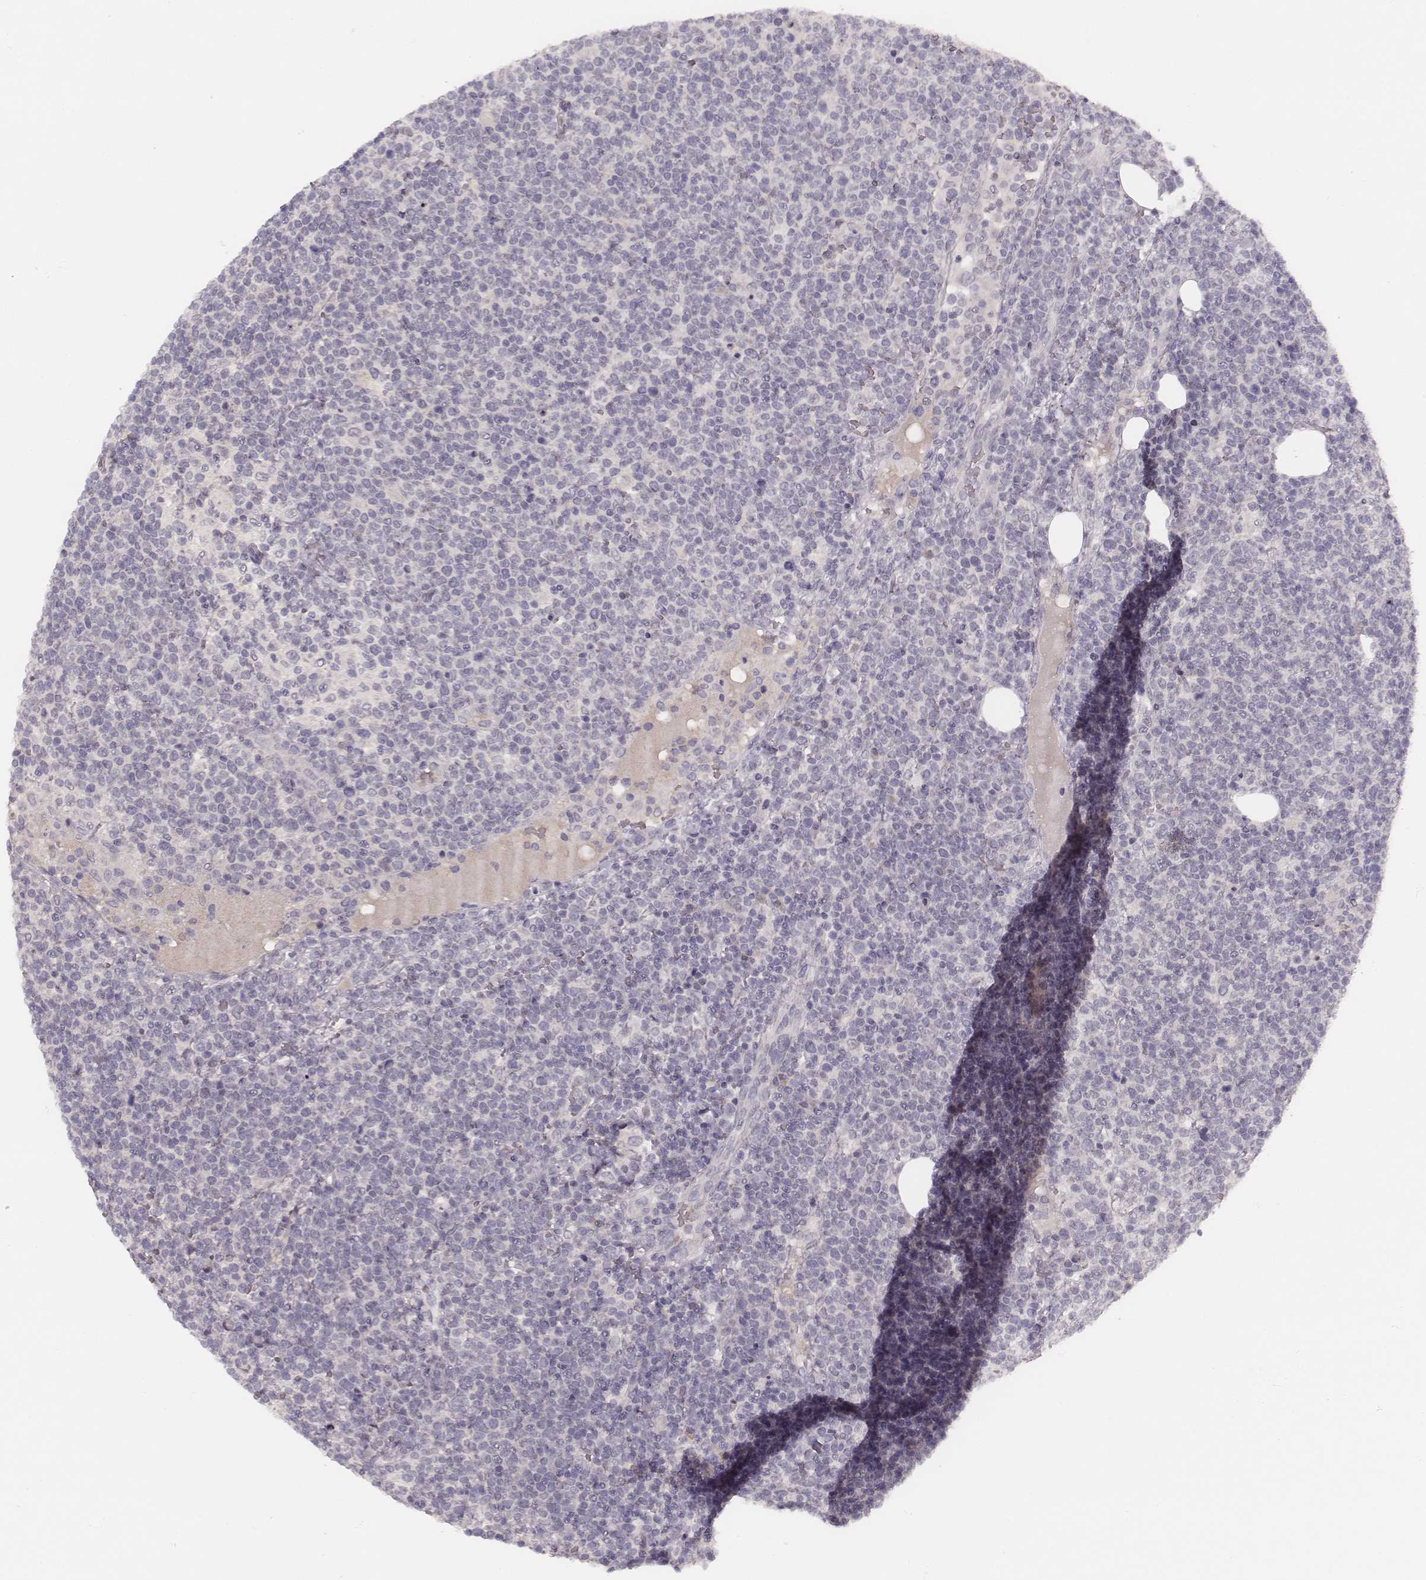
{"staining": {"intensity": "negative", "quantity": "none", "location": "none"}, "tissue": "lymphoma", "cell_type": "Tumor cells", "image_type": "cancer", "snomed": [{"axis": "morphology", "description": "Malignant lymphoma, non-Hodgkin's type, High grade"}, {"axis": "topography", "description": "Lymph node"}], "caption": "Immunohistochemical staining of high-grade malignant lymphoma, non-Hodgkin's type reveals no significant expression in tumor cells.", "gene": "LY6K", "patient": {"sex": "male", "age": 61}}